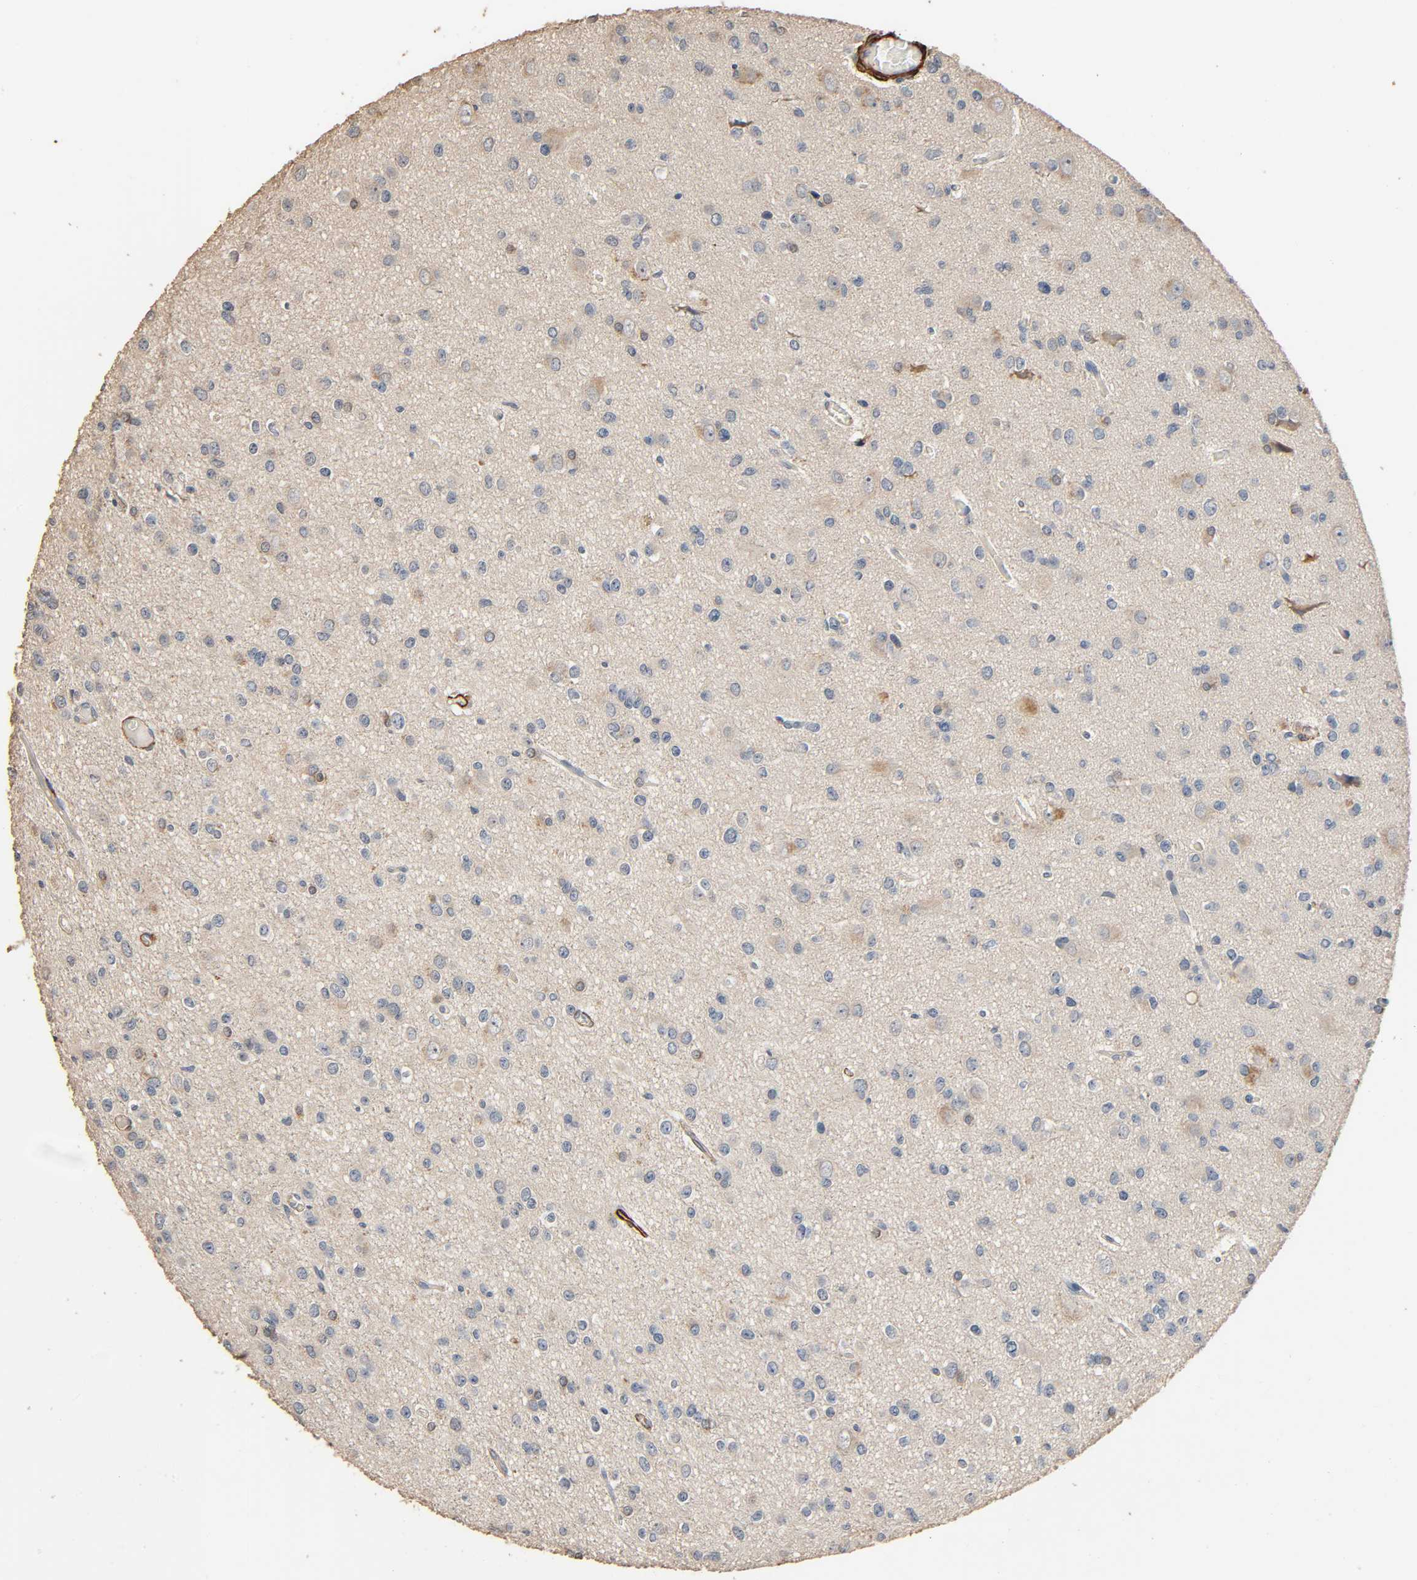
{"staining": {"intensity": "weak", "quantity": ">75%", "location": "cytoplasmic/membranous"}, "tissue": "glioma", "cell_type": "Tumor cells", "image_type": "cancer", "snomed": [{"axis": "morphology", "description": "Glioma, malignant, Low grade"}, {"axis": "topography", "description": "Brain"}], "caption": "This is an image of IHC staining of malignant glioma (low-grade), which shows weak staining in the cytoplasmic/membranous of tumor cells.", "gene": "GSTA3", "patient": {"sex": "male", "age": 42}}